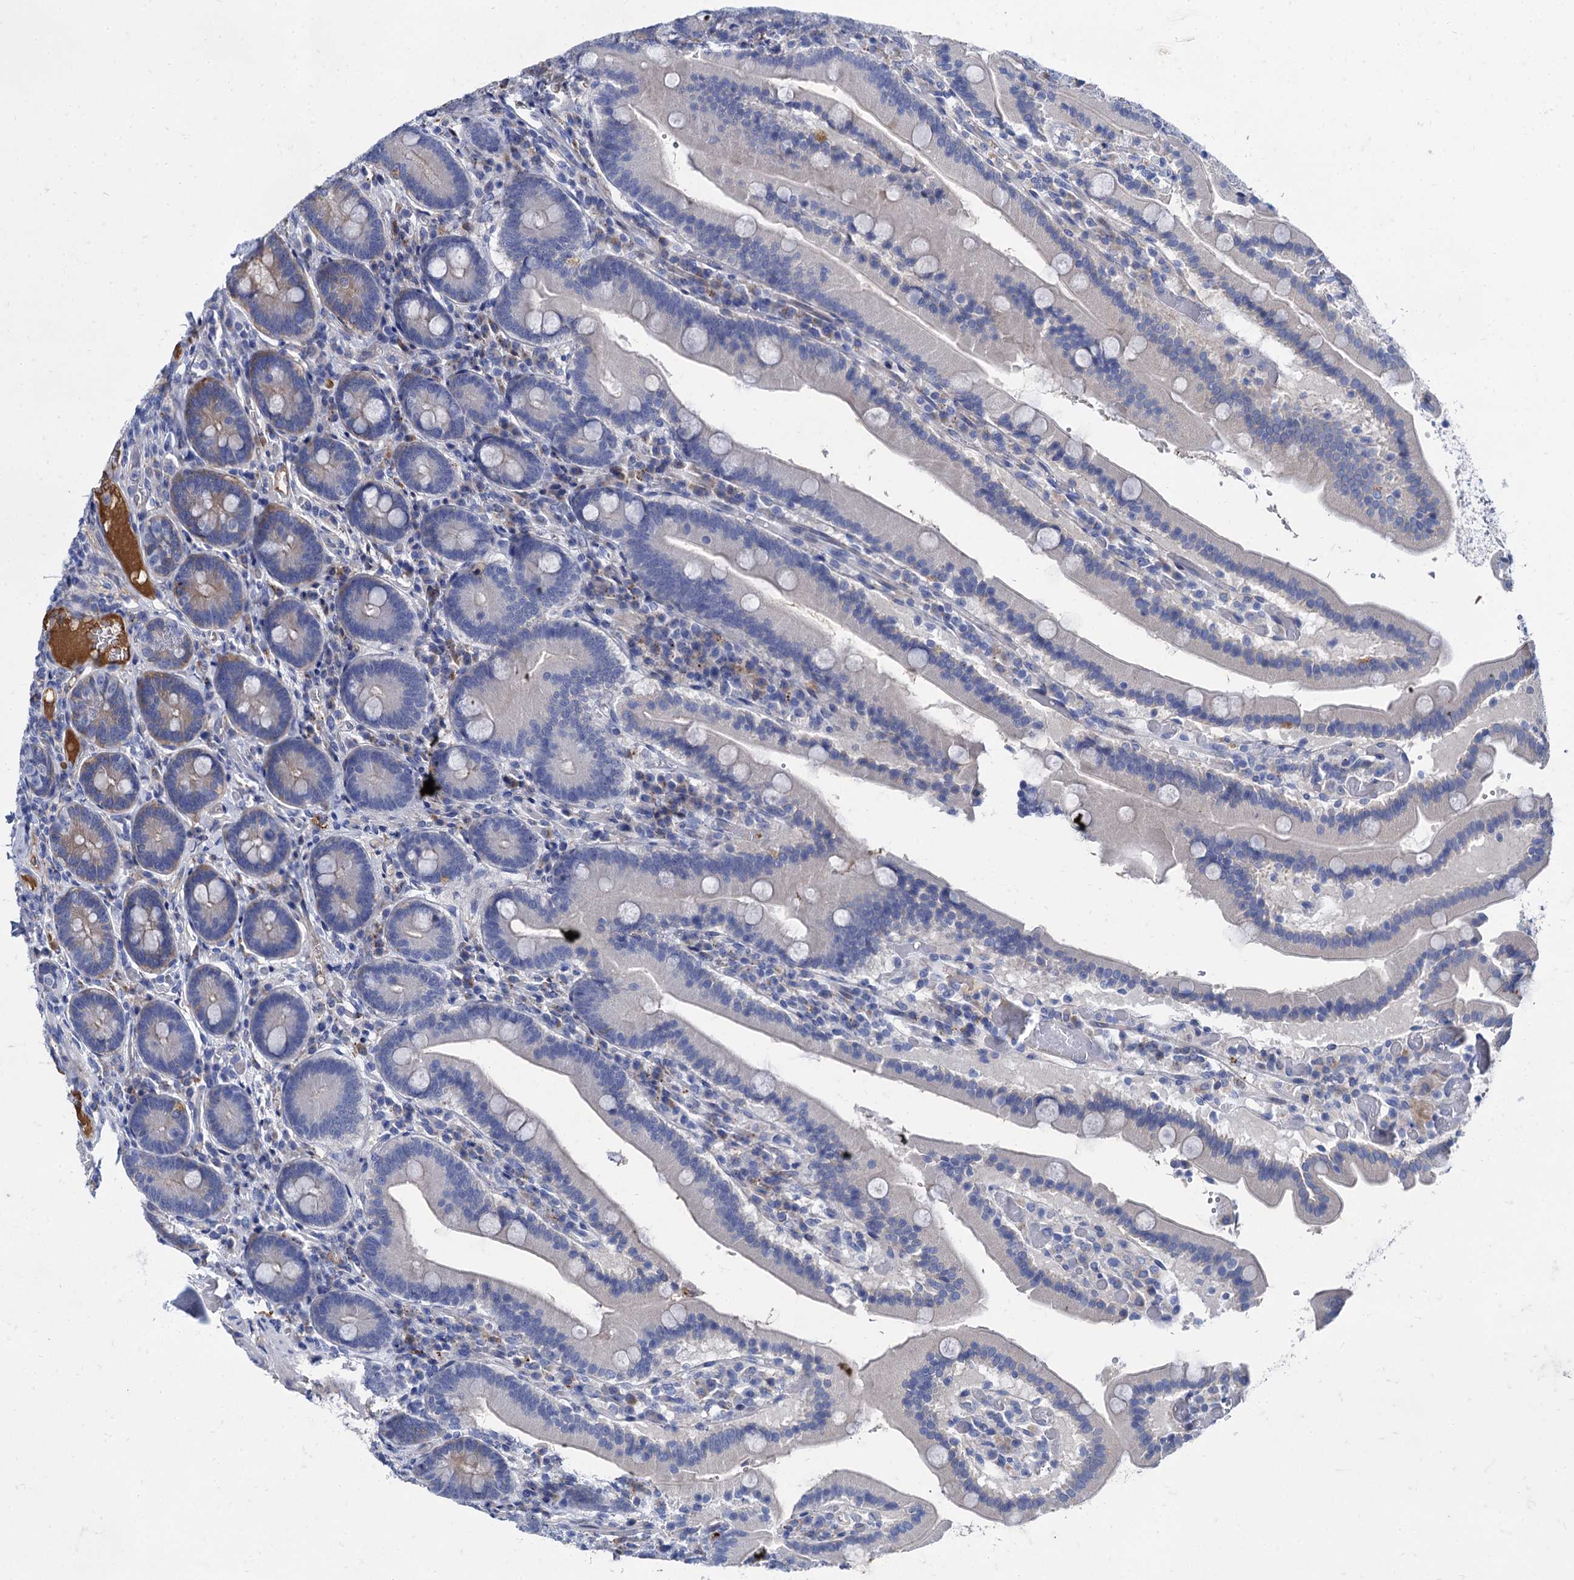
{"staining": {"intensity": "weak", "quantity": "<25%", "location": "cytoplasmic/membranous"}, "tissue": "duodenum", "cell_type": "Glandular cells", "image_type": "normal", "snomed": [{"axis": "morphology", "description": "Normal tissue, NOS"}, {"axis": "topography", "description": "Duodenum"}], "caption": "High magnification brightfield microscopy of benign duodenum stained with DAB (3,3'-diaminobenzidine) (brown) and counterstained with hematoxylin (blue): glandular cells show no significant positivity. (DAB (3,3'-diaminobenzidine) IHC, high magnification).", "gene": "TMEM72", "patient": {"sex": "female", "age": 62}}